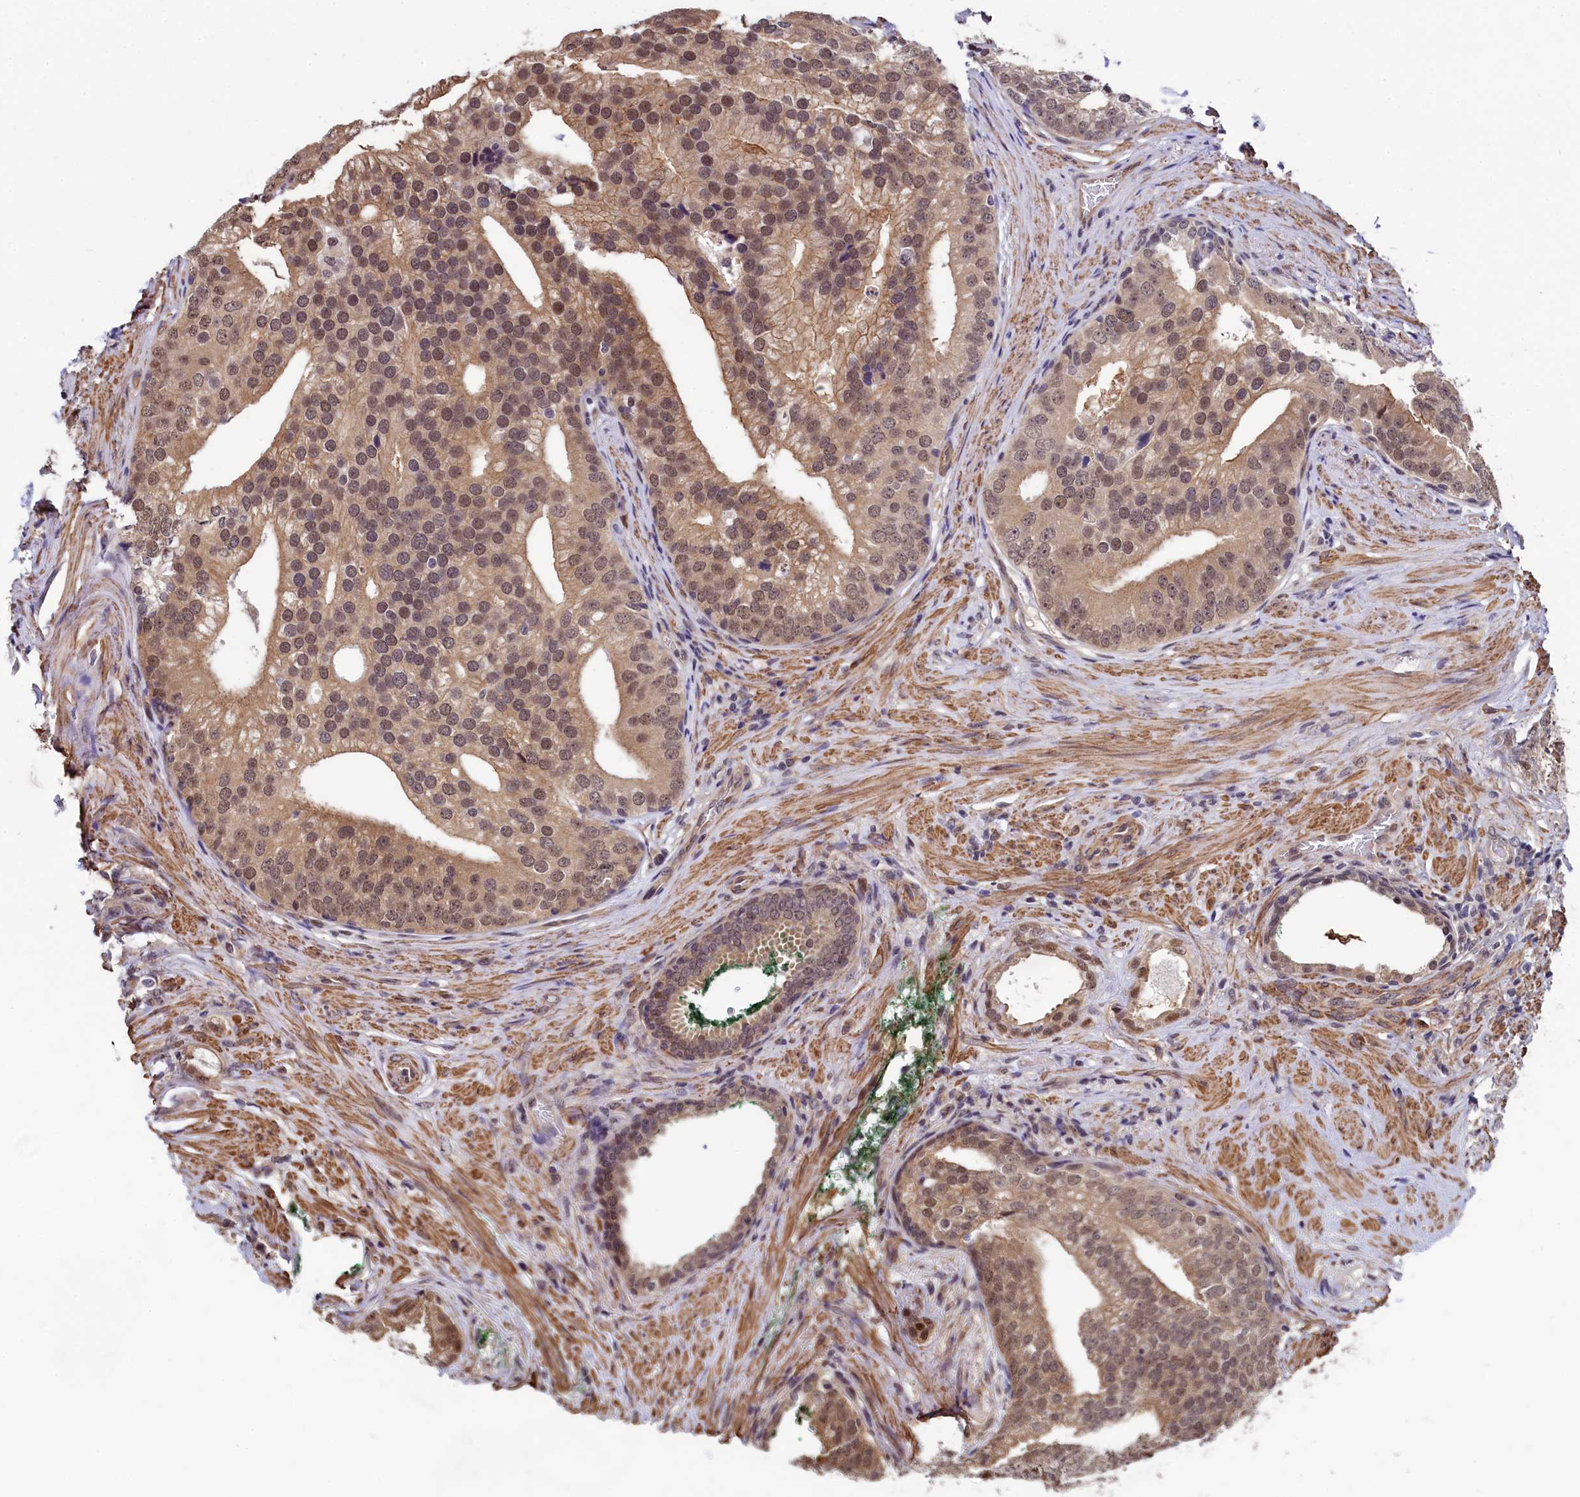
{"staining": {"intensity": "moderate", "quantity": ">75%", "location": "nuclear"}, "tissue": "prostate cancer", "cell_type": "Tumor cells", "image_type": "cancer", "snomed": [{"axis": "morphology", "description": "Adenocarcinoma, Low grade"}, {"axis": "topography", "description": "Prostate"}], "caption": "The immunohistochemical stain shows moderate nuclear positivity in tumor cells of prostate cancer (low-grade adenocarcinoma) tissue.", "gene": "LEO1", "patient": {"sex": "male", "age": 71}}